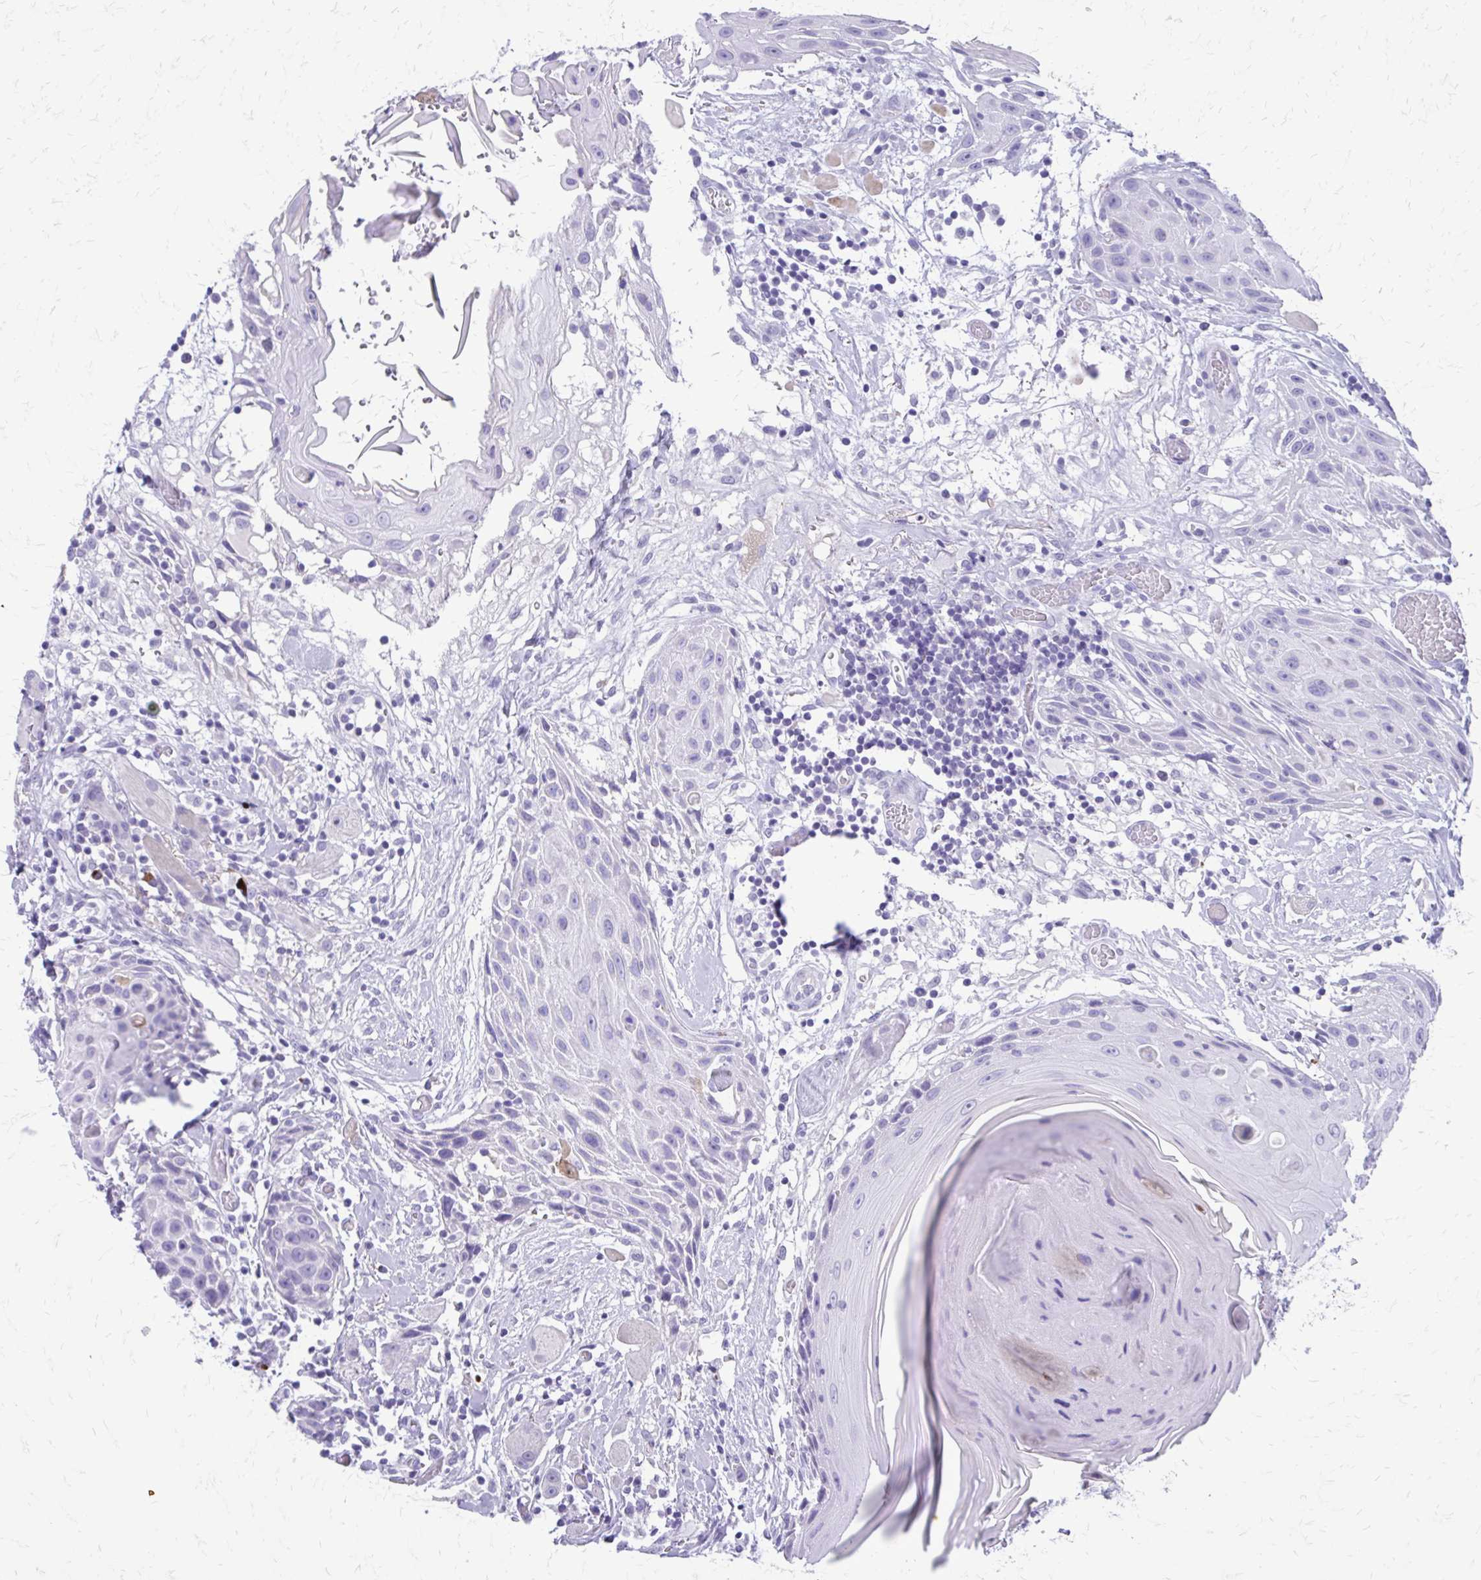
{"staining": {"intensity": "negative", "quantity": "none", "location": "none"}, "tissue": "head and neck cancer", "cell_type": "Tumor cells", "image_type": "cancer", "snomed": [{"axis": "morphology", "description": "Squamous cell carcinoma, NOS"}, {"axis": "topography", "description": "Oral tissue"}, {"axis": "topography", "description": "Head-Neck"}], "caption": "An IHC photomicrograph of squamous cell carcinoma (head and neck) is shown. There is no staining in tumor cells of squamous cell carcinoma (head and neck). Nuclei are stained in blue.", "gene": "SATL1", "patient": {"sex": "male", "age": 49}}